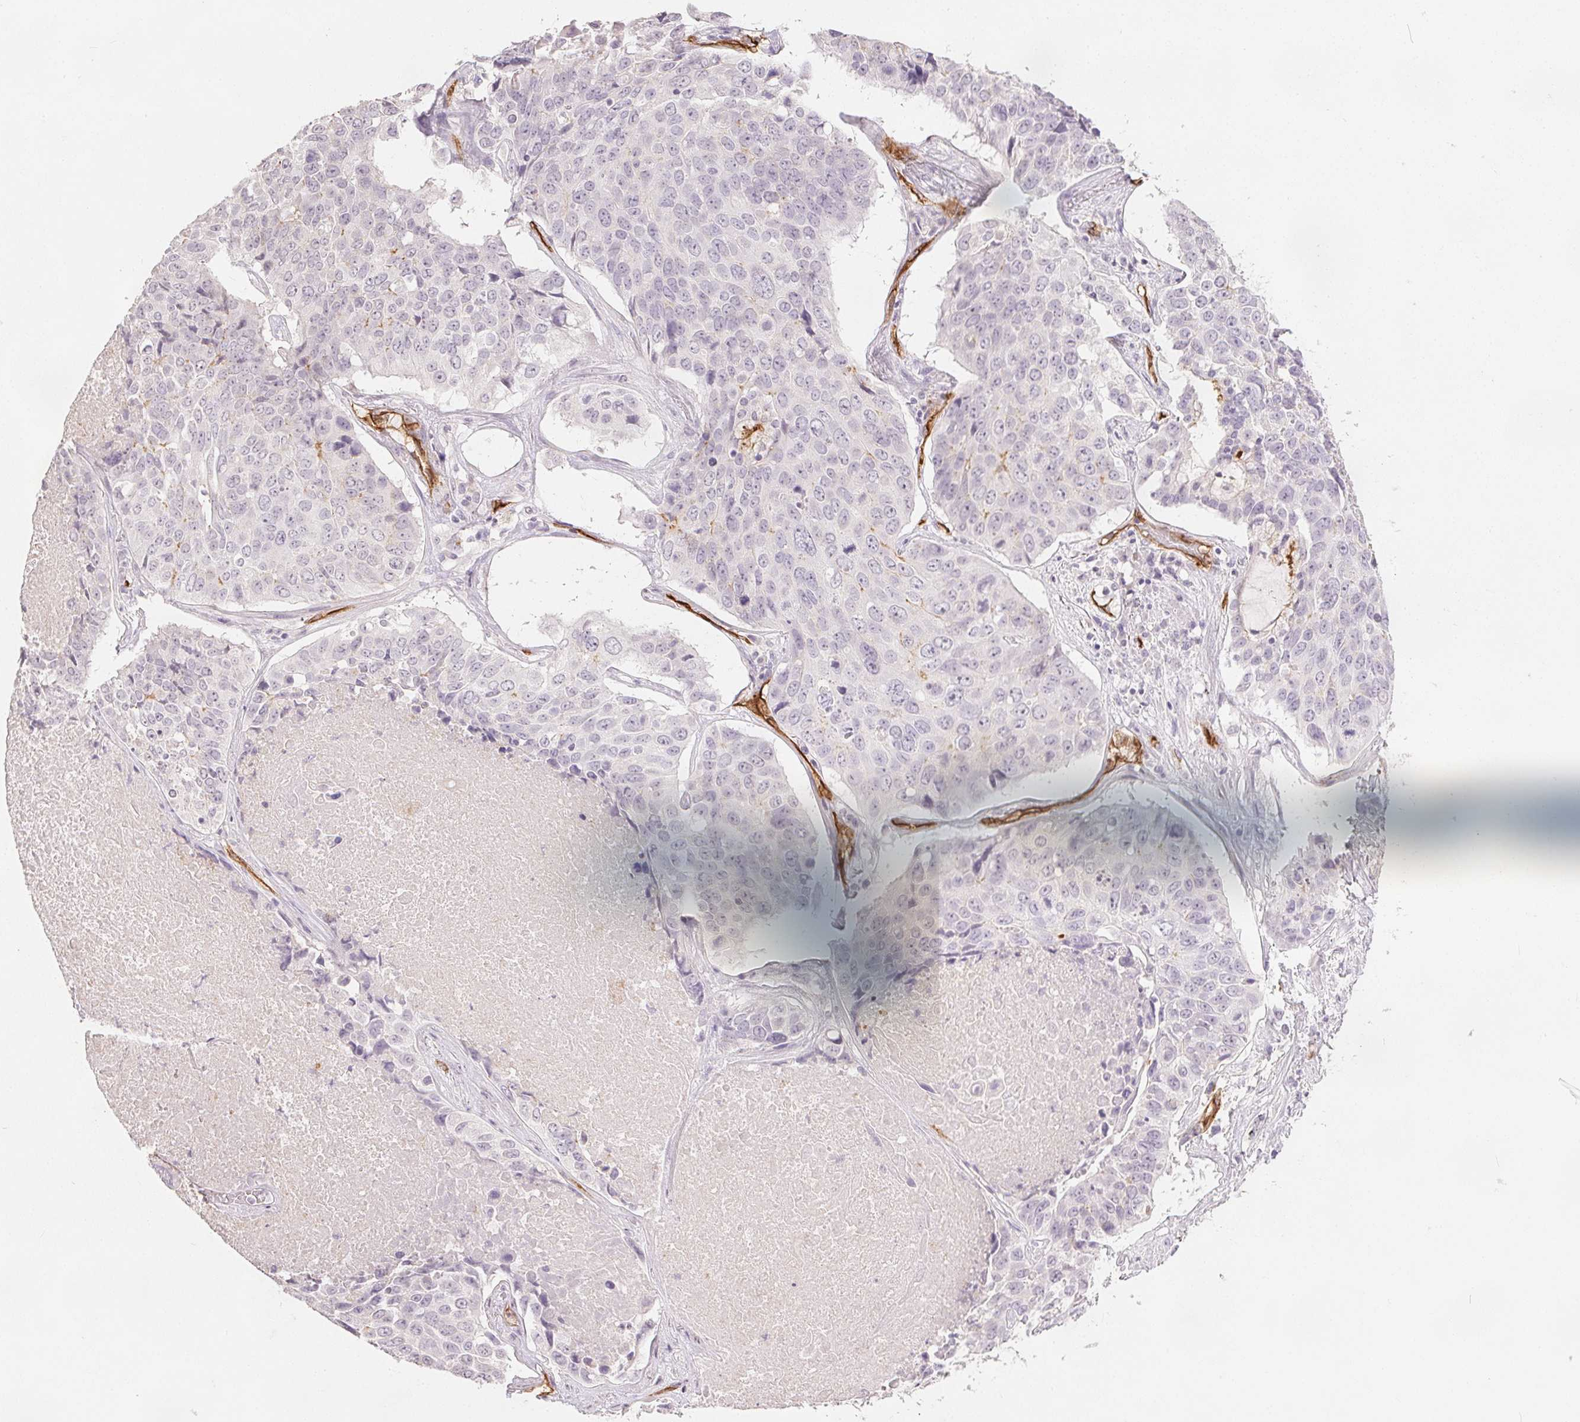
{"staining": {"intensity": "negative", "quantity": "none", "location": "none"}, "tissue": "lung cancer", "cell_type": "Tumor cells", "image_type": "cancer", "snomed": [{"axis": "morphology", "description": "Normal tissue, NOS"}, {"axis": "morphology", "description": "Squamous cell carcinoma, NOS"}, {"axis": "topography", "description": "Bronchus"}, {"axis": "topography", "description": "Lung"}], "caption": "There is no significant staining in tumor cells of lung squamous cell carcinoma.", "gene": "PODXL", "patient": {"sex": "male", "age": 64}}